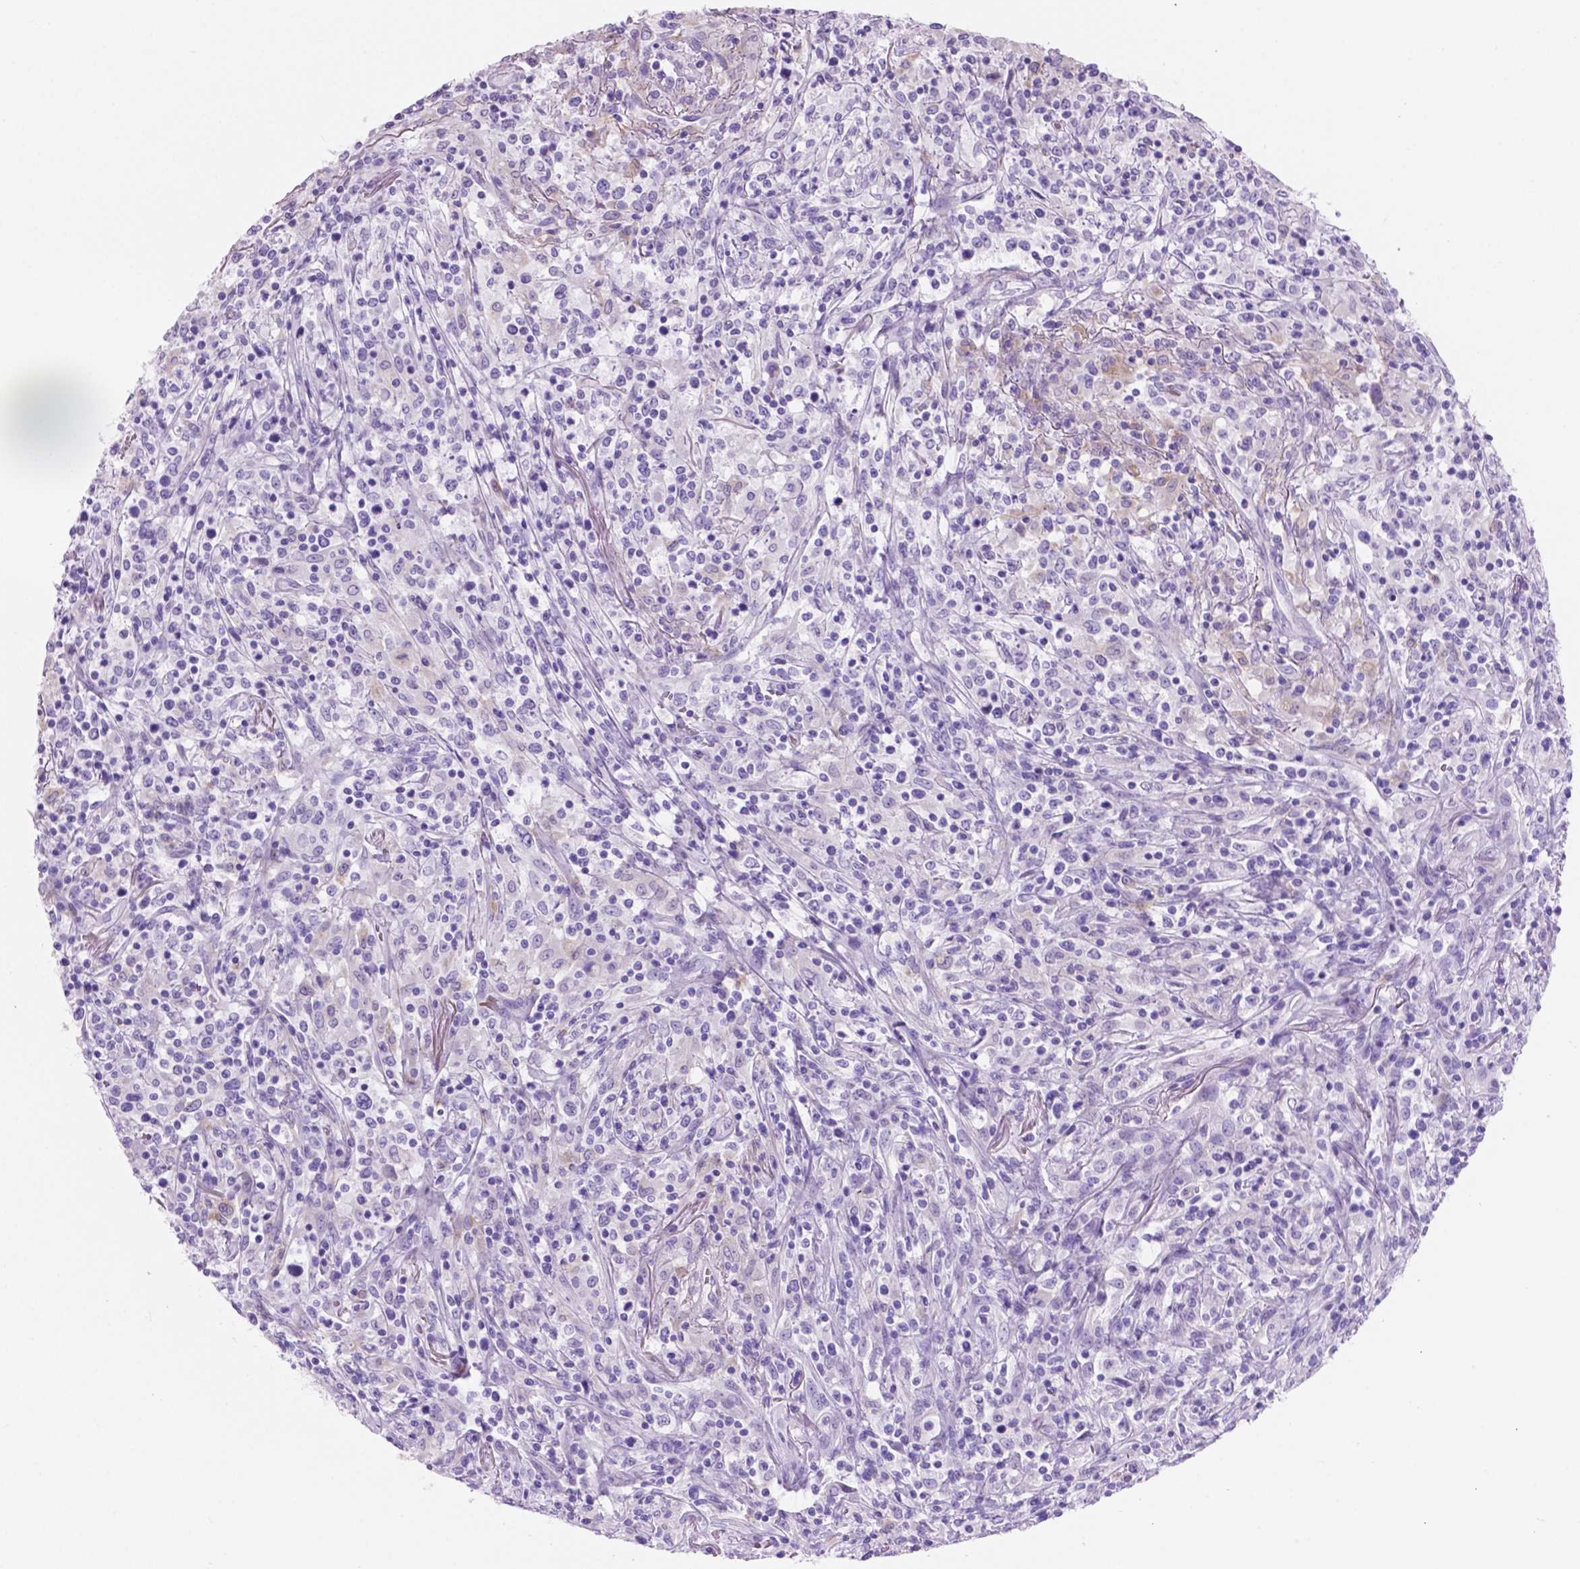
{"staining": {"intensity": "negative", "quantity": "none", "location": "none"}, "tissue": "lymphoma", "cell_type": "Tumor cells", "image_type": "cancer", "snomed": [{"axis": "morphology", "description": "Malignant lymphoma, non-Hodgkin's type, High grade"}, {"axis": "topography", "description": "Lung"}], "caption": "Tumor cells are negative for brown protein staining in high-grade malignant lymphoma, non-Hodgkin's type. Brightfield microscopy of immunohistochemistry (IHC) stained with DAB (3,3'-diaminobenzidine) (brown) and hematoxylin (blue), captured at high magnification.", "gene": "GRIN2B", "patient": {"sex": "male", "age": 79}}